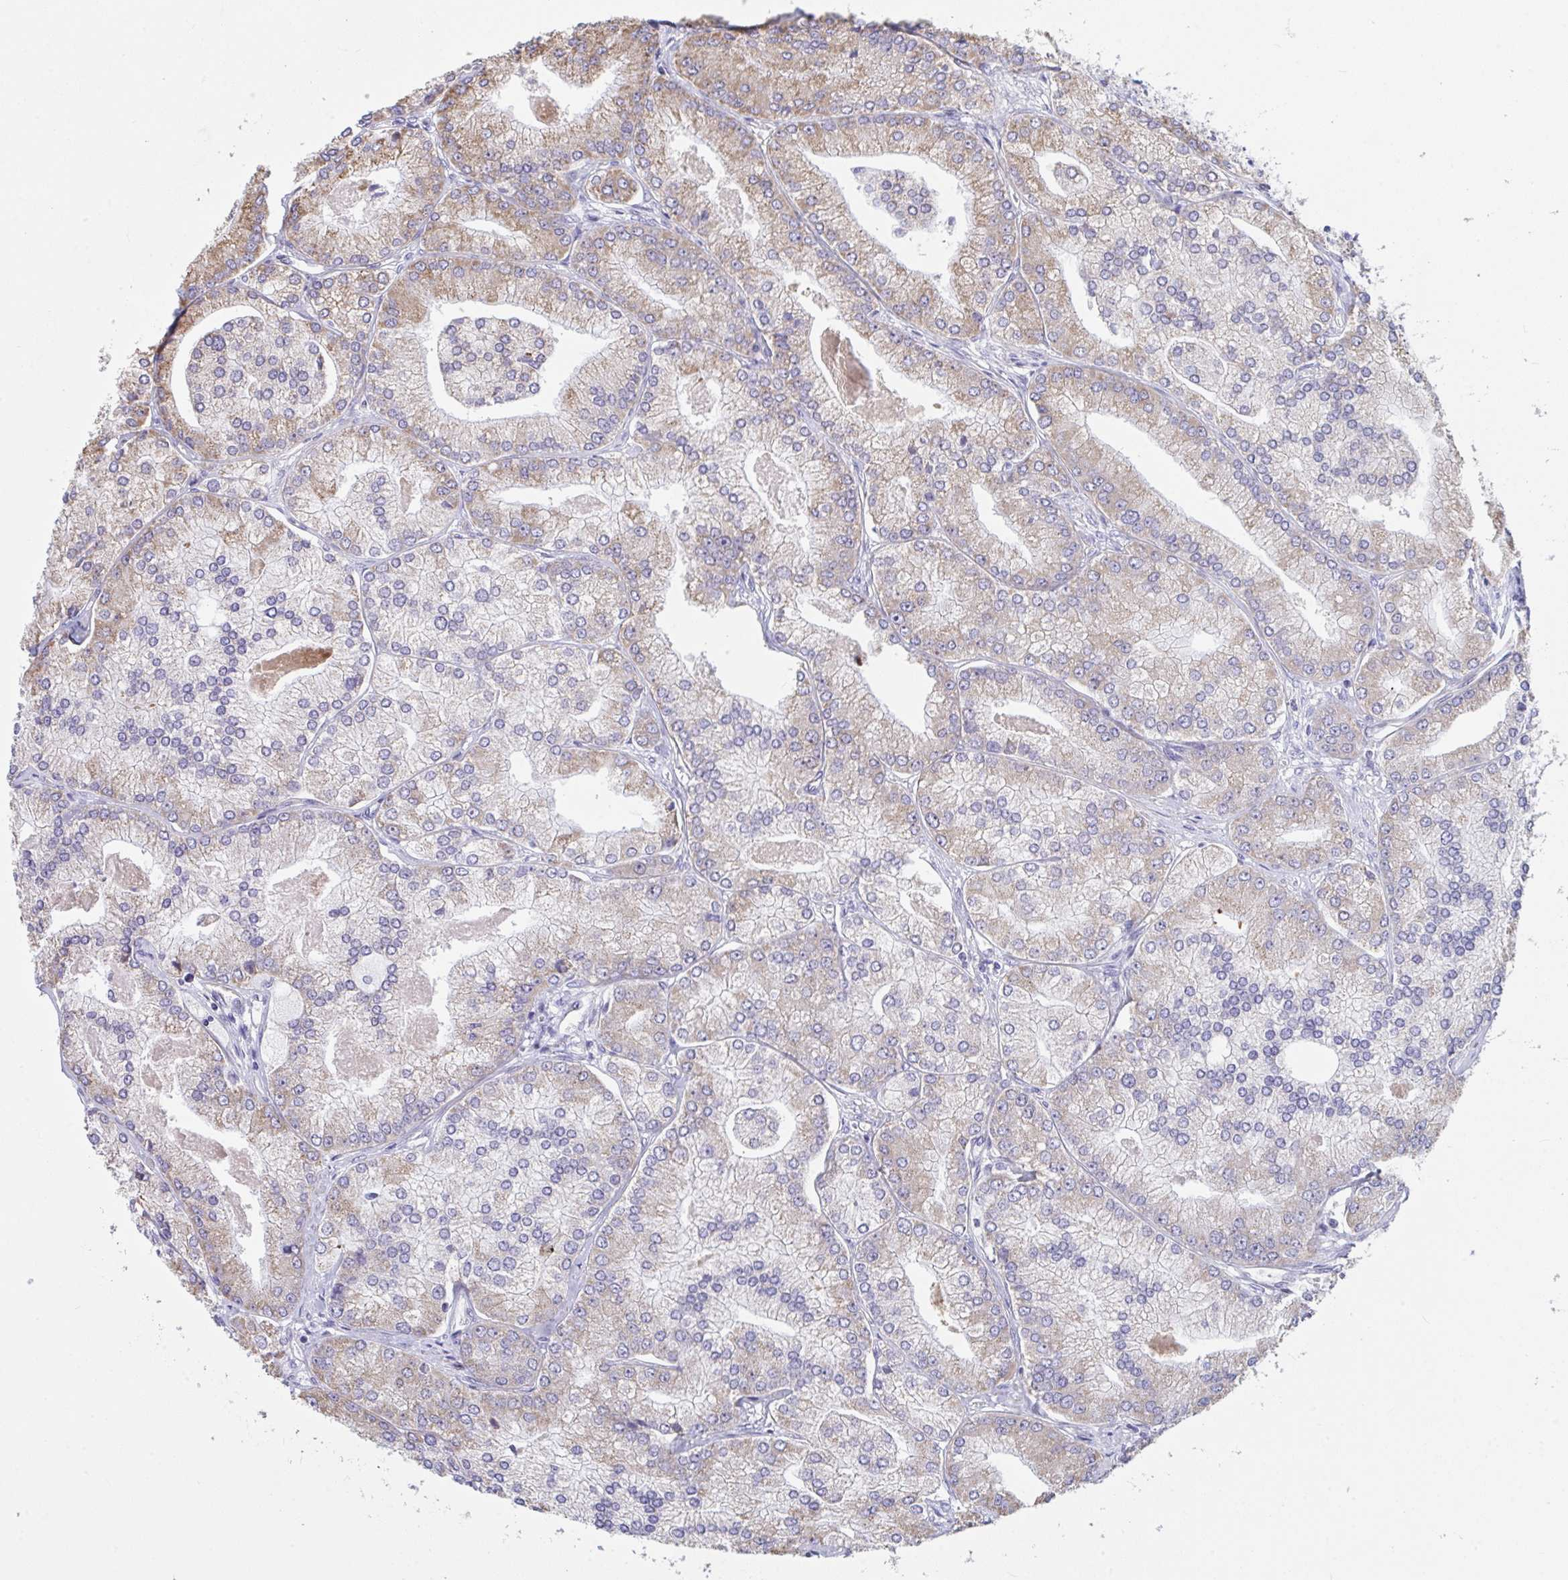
{"staining": {"intensity": "weak", "quantity": "25%-75%", "location": "cytoplasmic/membranous"}, "tissue": "prostate cancer", "cell_type": "Tumor cells", "image_type": "cancer", "snomed": [{"axis": "morphology", "description": "Adenocarcinoma, High grade"}, {"axis": "topography", "description": "Prostate"}], "caption": "DAB immunohistochemical staining of prostate cancer (adenocarcinoma (high-grade)) demonstrates weak cytoplasmic/membranous protein staining in about 25%-75% of tumor cells. (Brightfield microscopy of DAB IHC at high magnification).", "gene": "IL37", "patient": {"sex": "male", "age": 61}}